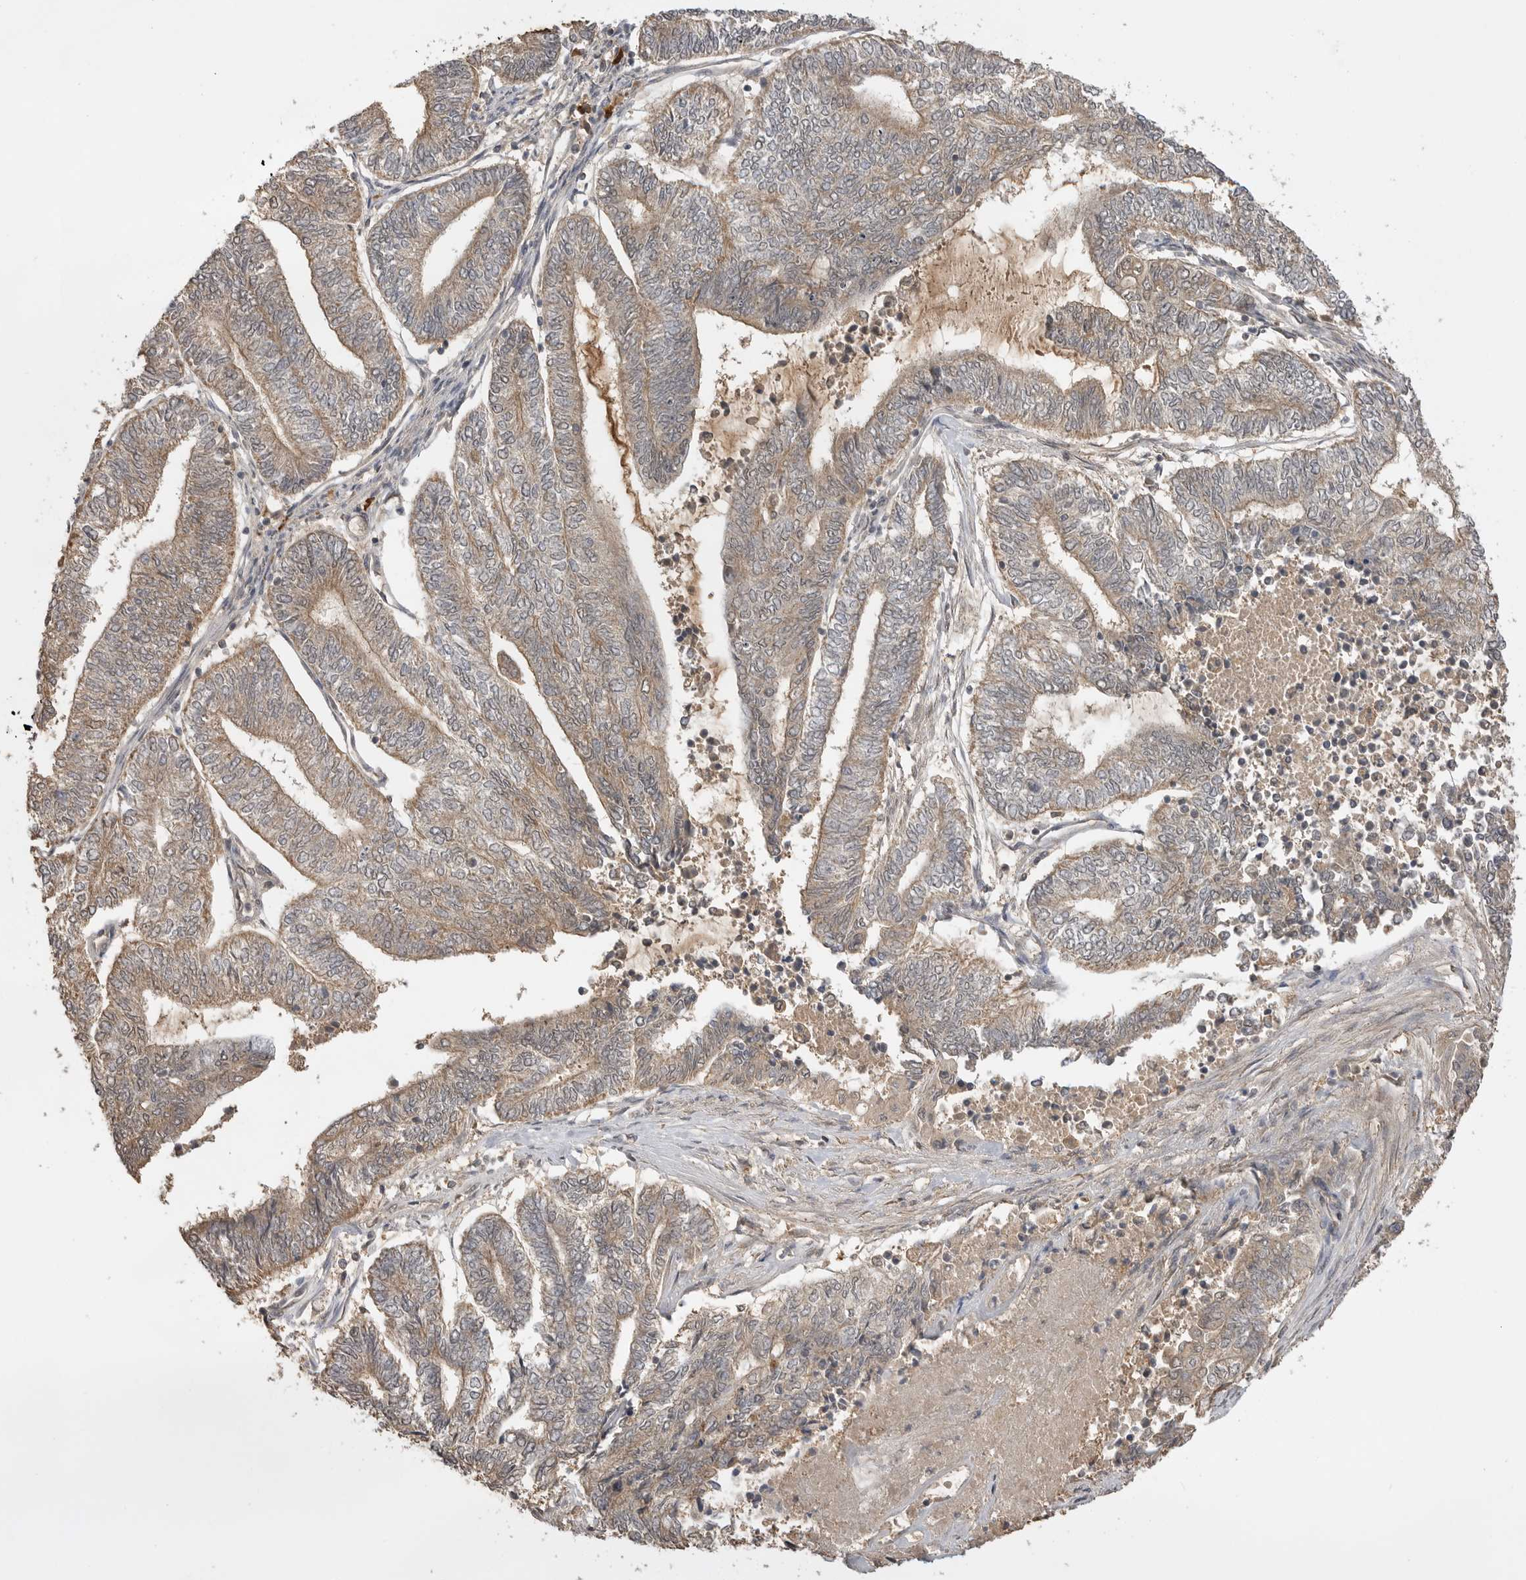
{"staining": {"intensity": "moderate", "quantity": ">75%", "location": "cytoplasmic/membranous"}, "tissue": "endometrial cancer", "cell_type": "Tumor cells", "image_type": "cancer", "snomed": [{"axis": "morphology", "description": "Adenocarcinoma, NOS"}, {"axis": "topography", "description": "Uterus"}, {"axis": "topography", "description": "Endometrium"}], "caption": "Moderate cytoplasmic/membranous staining is present in about >75% of tumor cells in endometrial cancer (adenocarcinoma). The staining is performed using DAB brown chromogen to label protein expression. The nuclei are counter-stained blue using hematoxylin.", "gene": "ASPSCR1", "patient": {"sex": "female", "age": 70}}